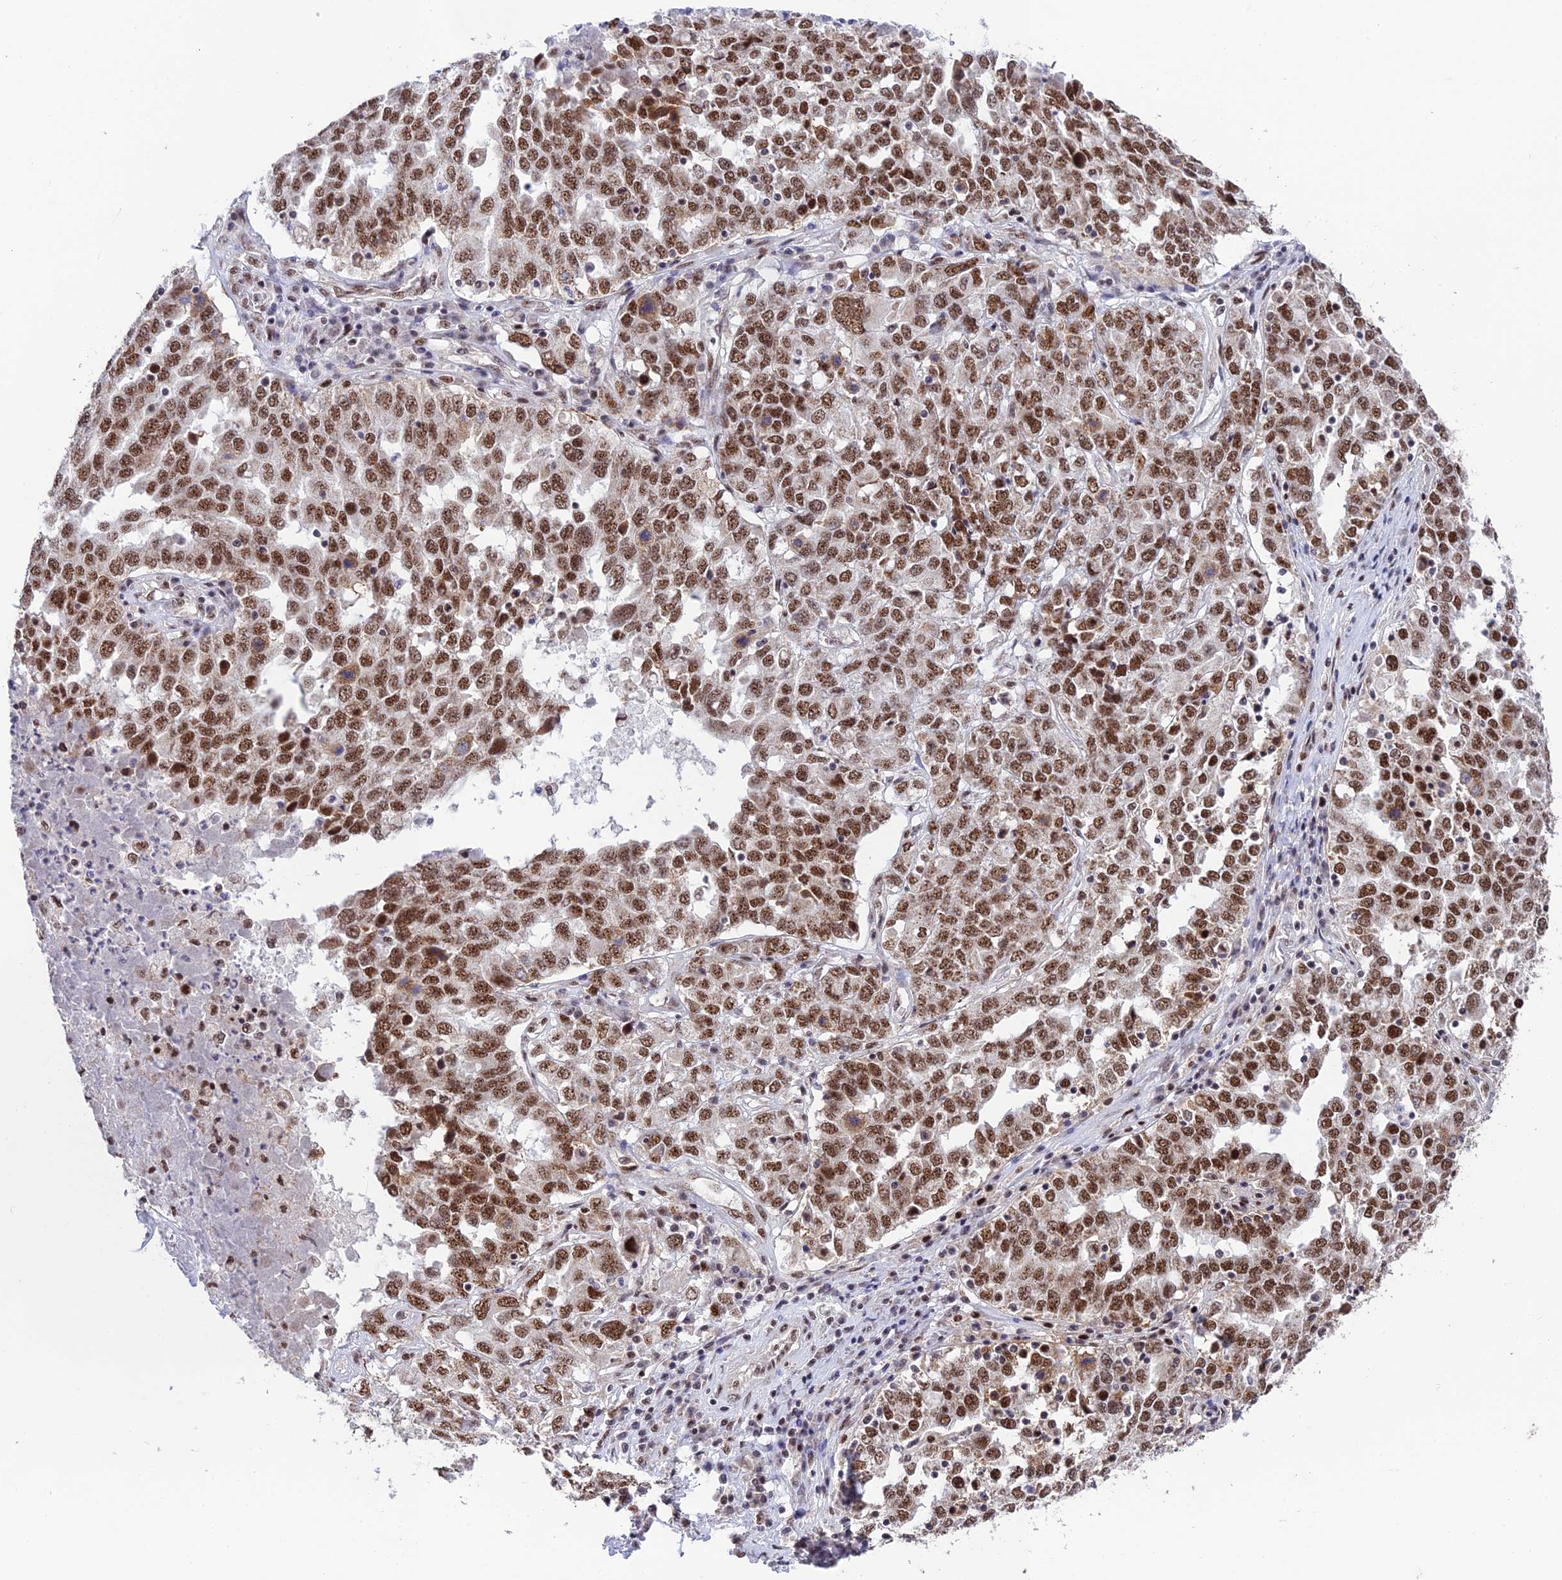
{"staining": {"intensity": "moderate", "quantity": ">75%", "location": "nuclear"}, "tissue": "ovarian cancer", "cell_type": "Tumor cells", "image_type": "cancer", "snomed": [{"axis": "morphology", "description": "Carcinoma, endometroid"}, {"axis": "topography", "description": "Ovary"}], "caption": "High-power microscopy captured an IHC histopathology image of ovarian cancer, revealing moderate nuclear positivity in about >75% of tumor cells.", "gene": "THOC7", "patient": {"sex": "female", "age": 62}}